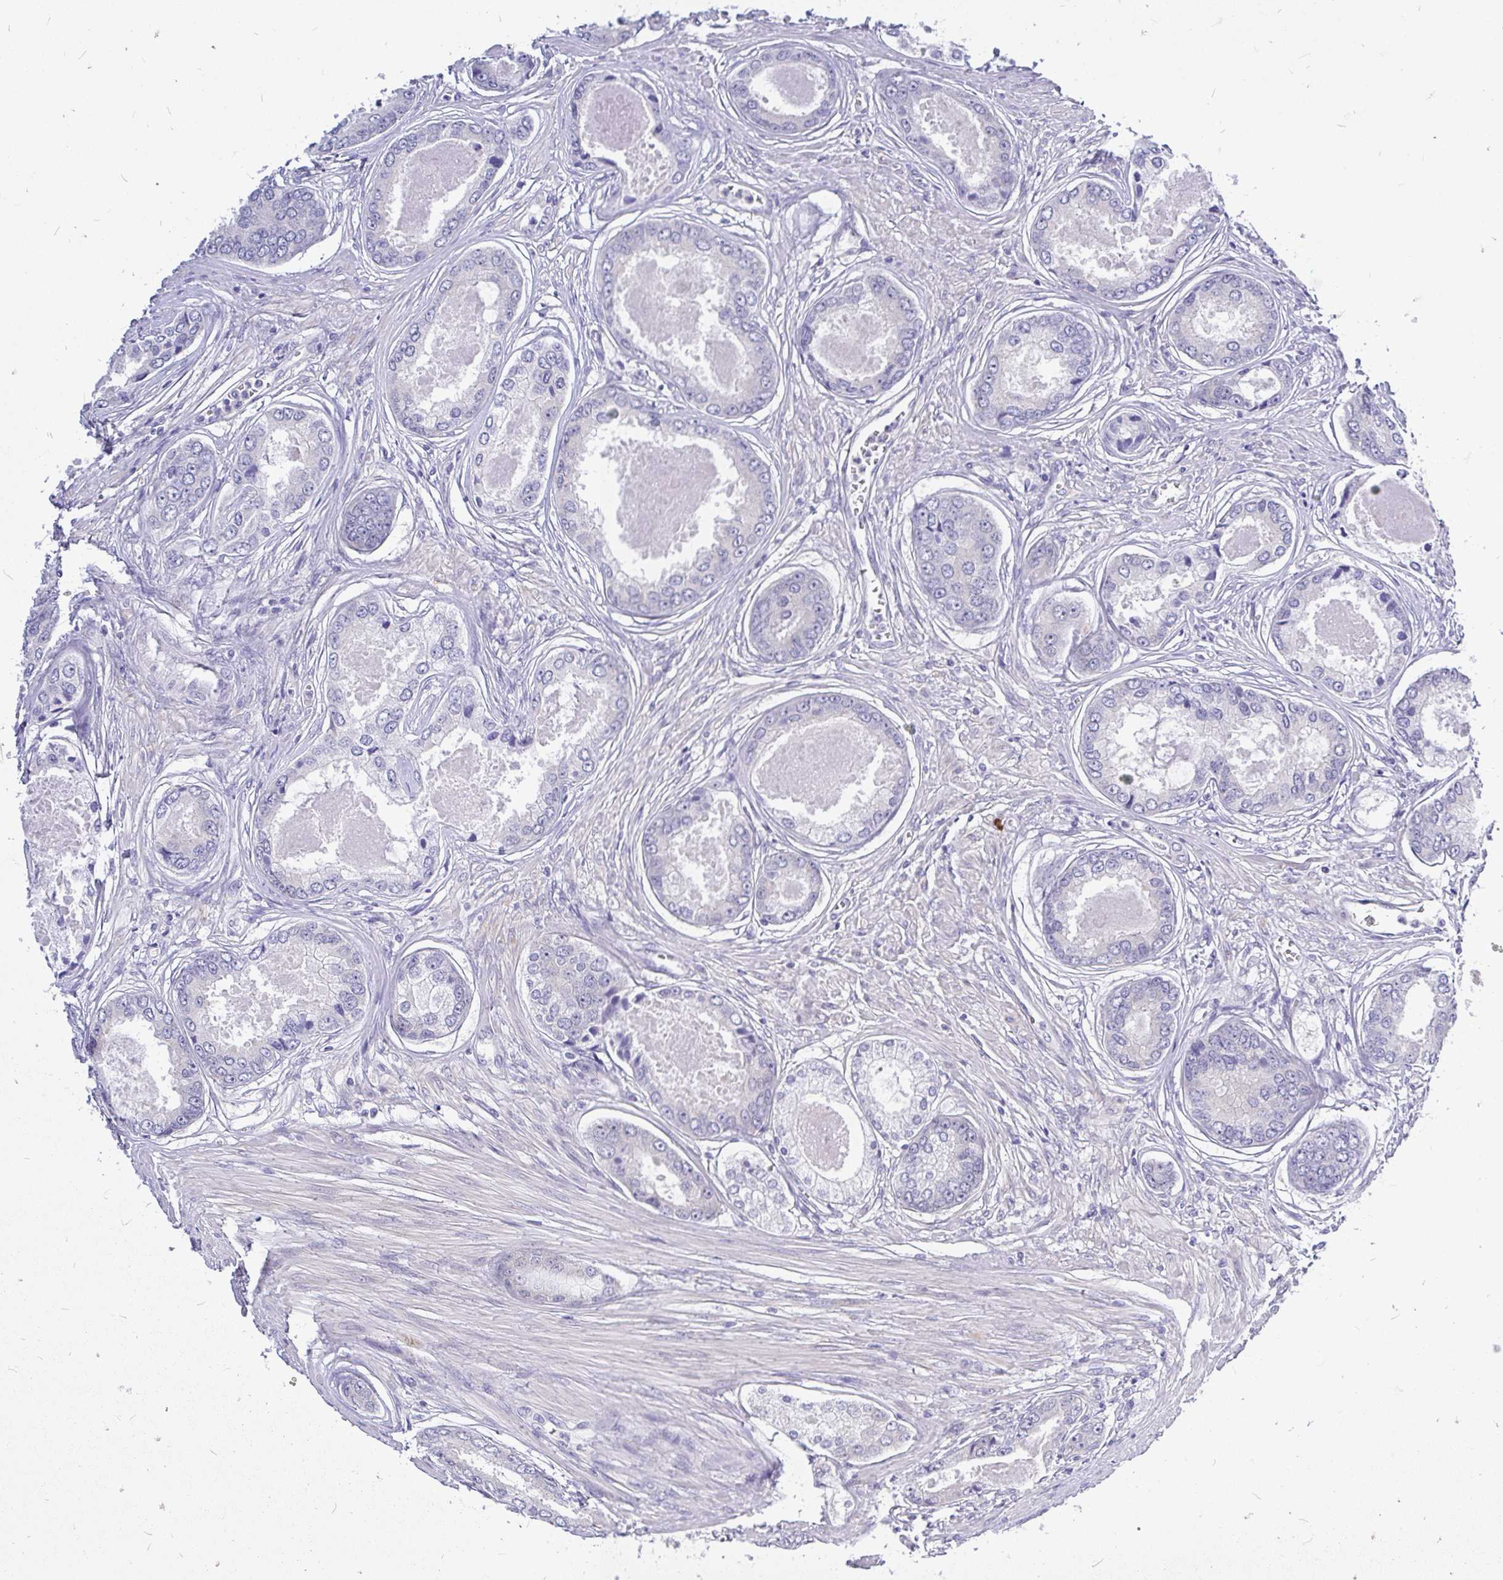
{"staining": {"intensity": "negative", "quantity": "none", "location": "none"}, "tissue": "prostate cancer", "cell_type": "Tumor cells", "image_type": "cancer", "snomed": [{"axis": "morphology", "description": "Adenocarcinoma, Low grade"}, {"axis": "topography", "description": "Prostate"}], "caption": "Tumor cells show no significant protein positivity in prostate low-grade adenocarcinoma.", "gene": "MAP1LC3A", "patient": {"sex": "male", "age": 68}}